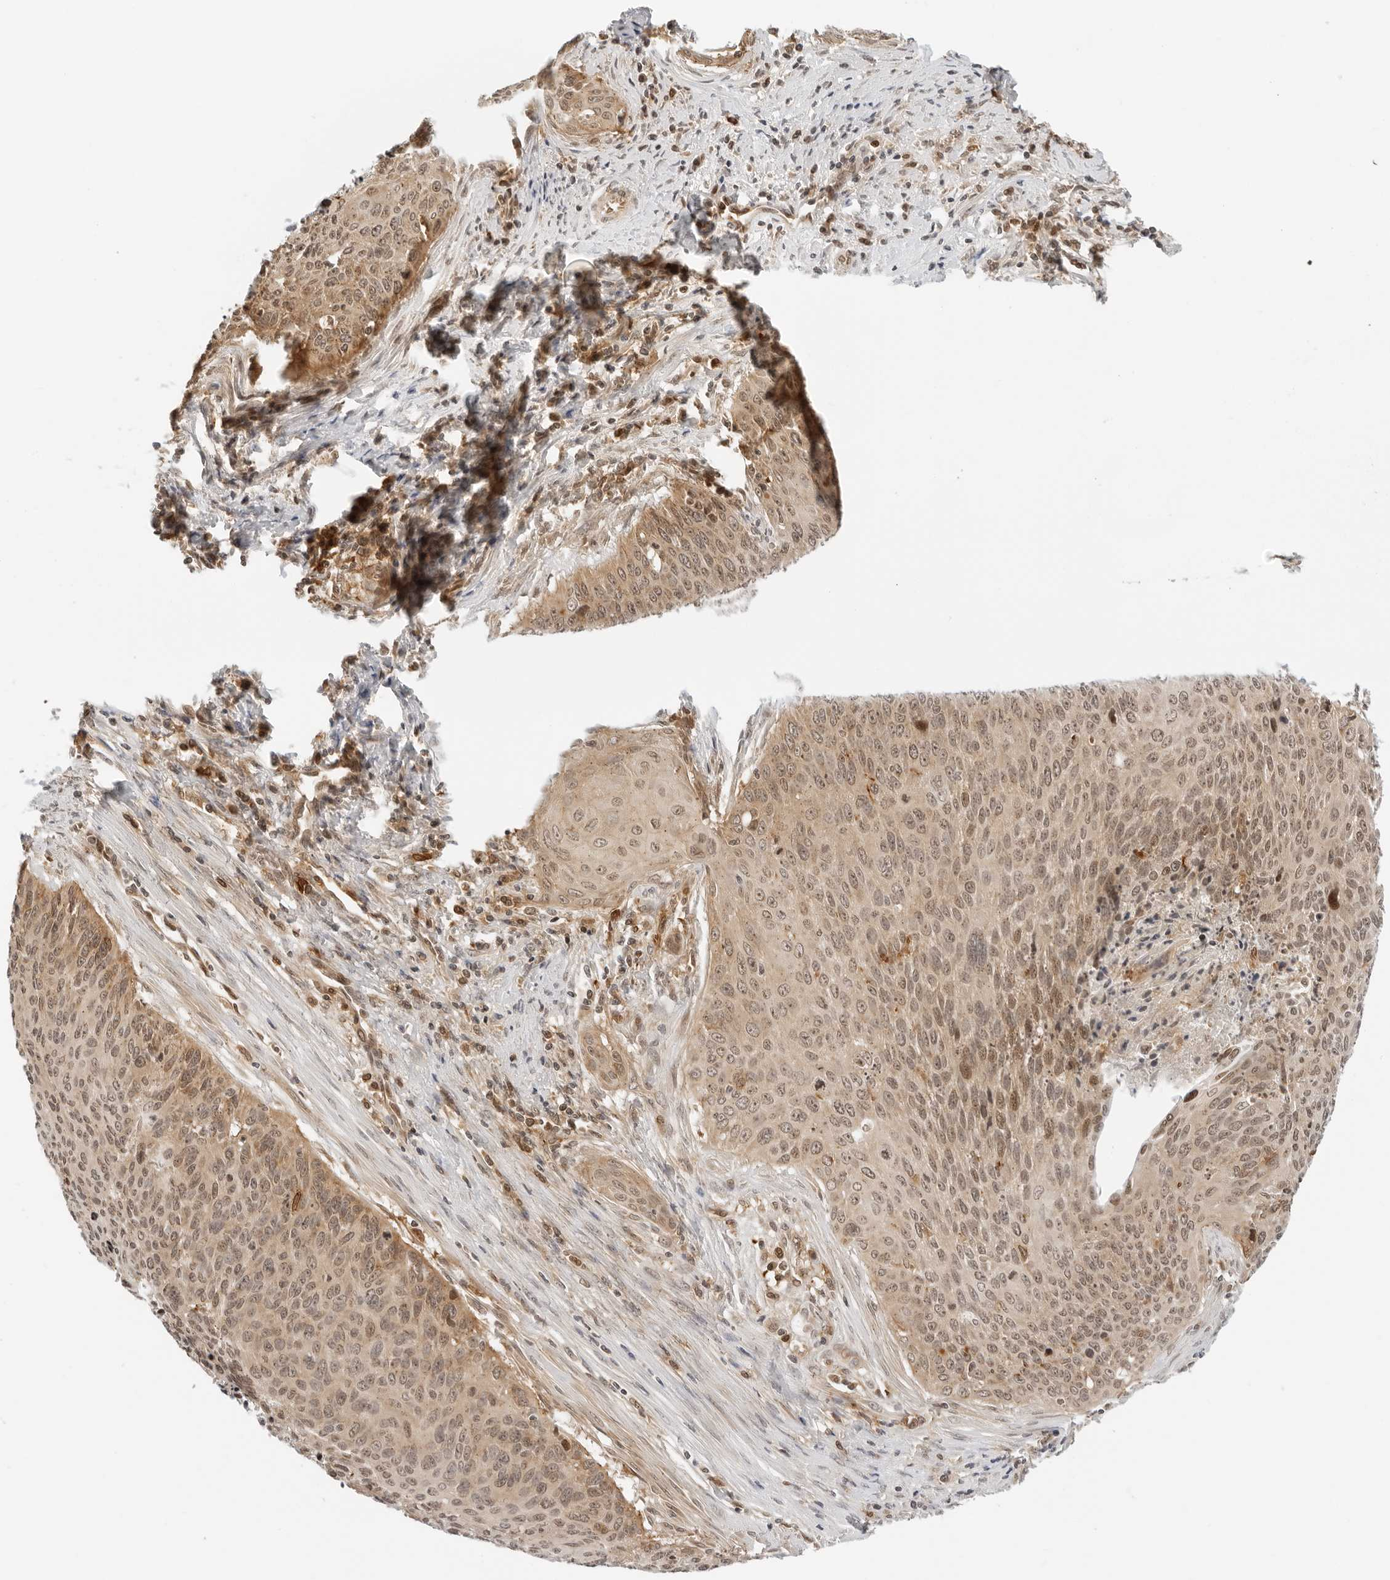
{"staining": {"intensity": "moderate", "quantity": ">75%", "location": "cytoplasmic/membranous,nuclear"}, "tissue": "cervical cancer", "cell_type": "Tumor cells", "image_type": "cancer", "snomed": [{"axis": "morphology", "description": "Squamous cell carcinoma, NOS"}, {"axis": "topography", "description": "Cervix"}], "caption": "This is a micrograph of IHC staining of cervical squamous cell carcinoma, which shows moderate staining in the cytoplasmic/membranous and nuclear of tumor cells.", "gene": "RC3H1", "patient": {"sex": "female", "age": 55}}